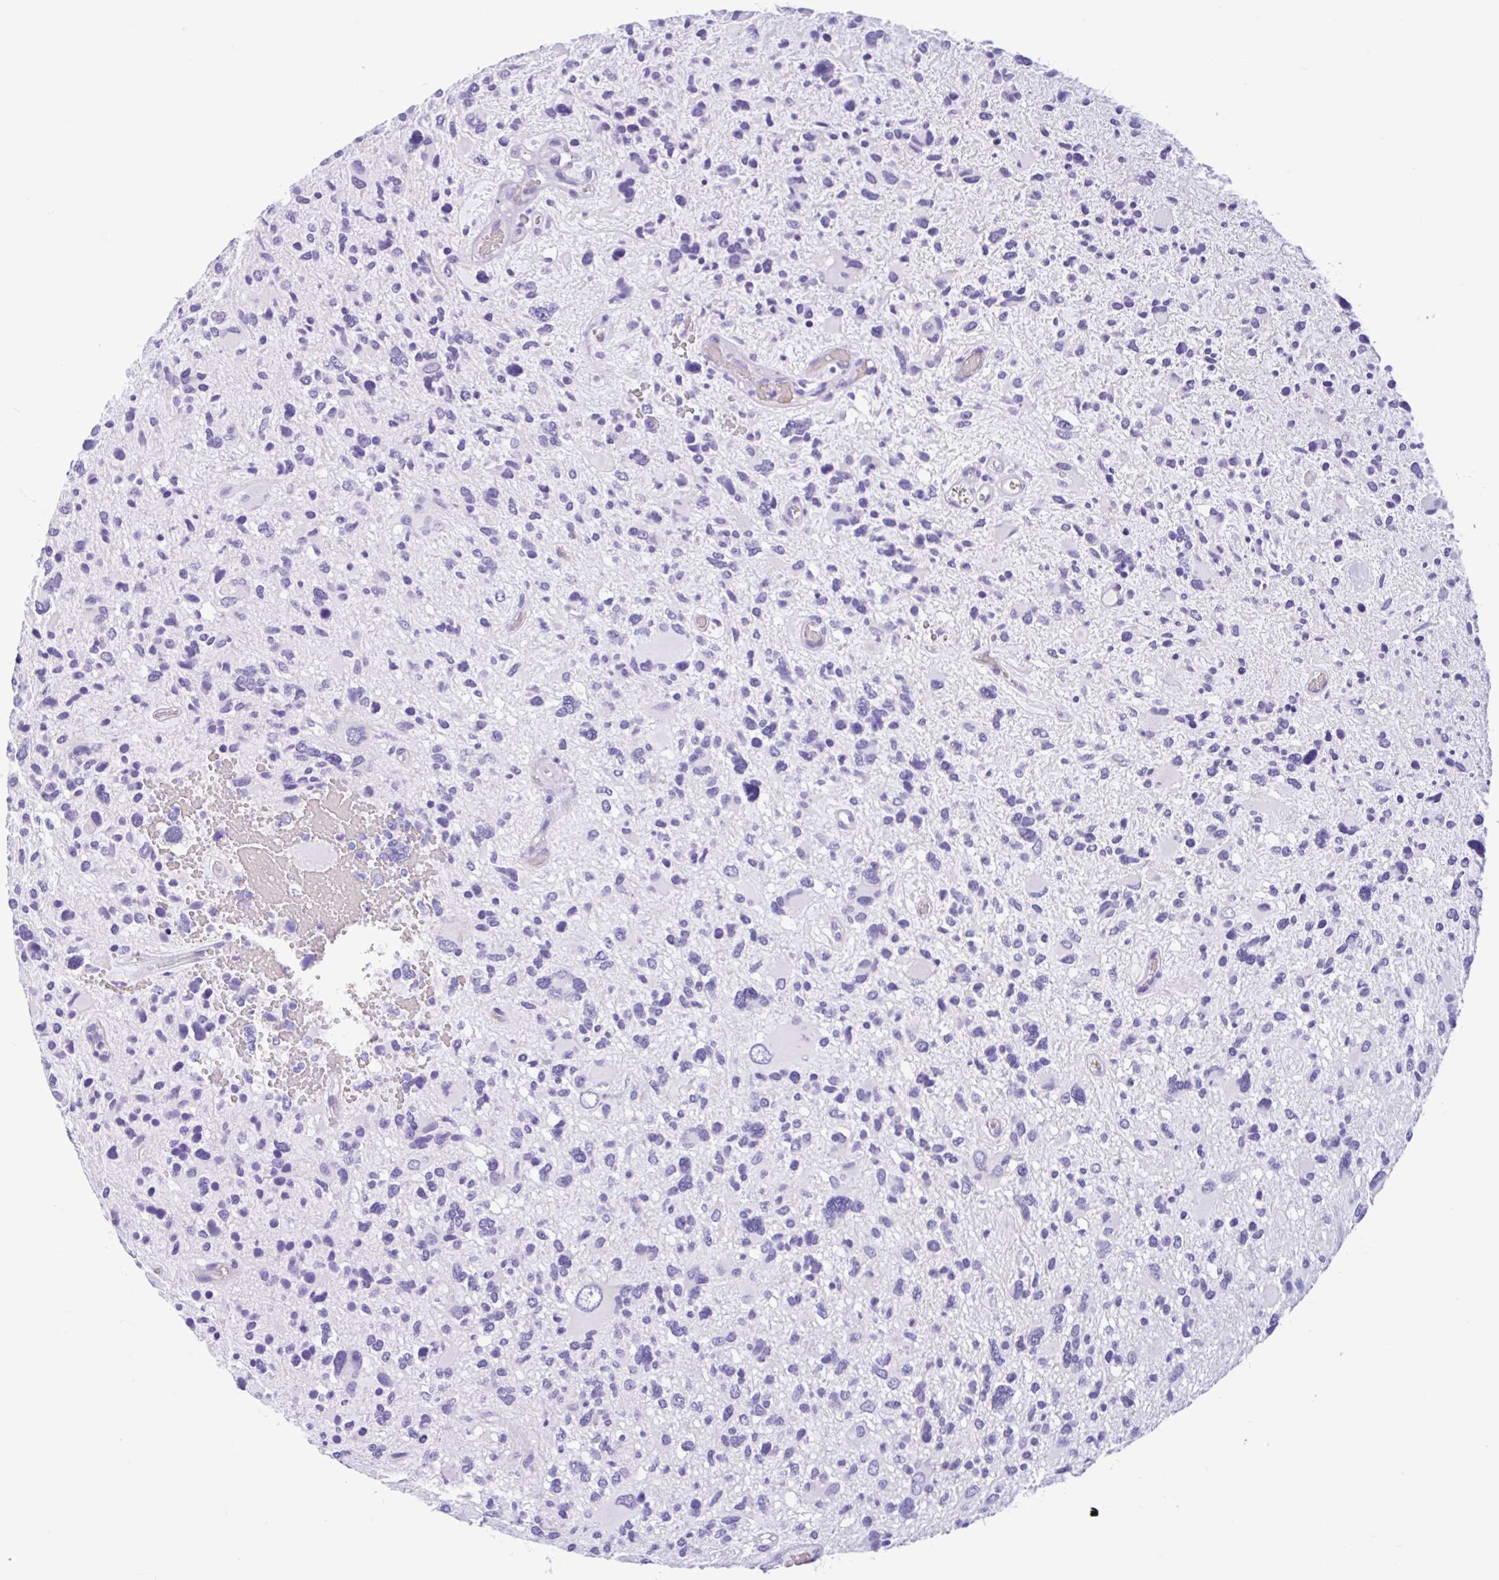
{"staining": {"intensity": "negative", "quantity": "none", "location": "none"}, "tissue": "glioma", "cell_type": "Tumor cells", "image_type": "cancer", "snomed": [{"axis": "morphology", "description": "Glioma, malignant, High grade"}, {"axis": "topography", "description": "Brain"}], "caption": "The image displays no significant positivity in tumor cells of glioma. The staining was performed using DAB to visualize the protein expression in brown, while the nuclei were stained in blue with hematoxylin (Magnification: 20x).", "gene": "TMEM79", "patient": {"sex": "female", "age": 11}}